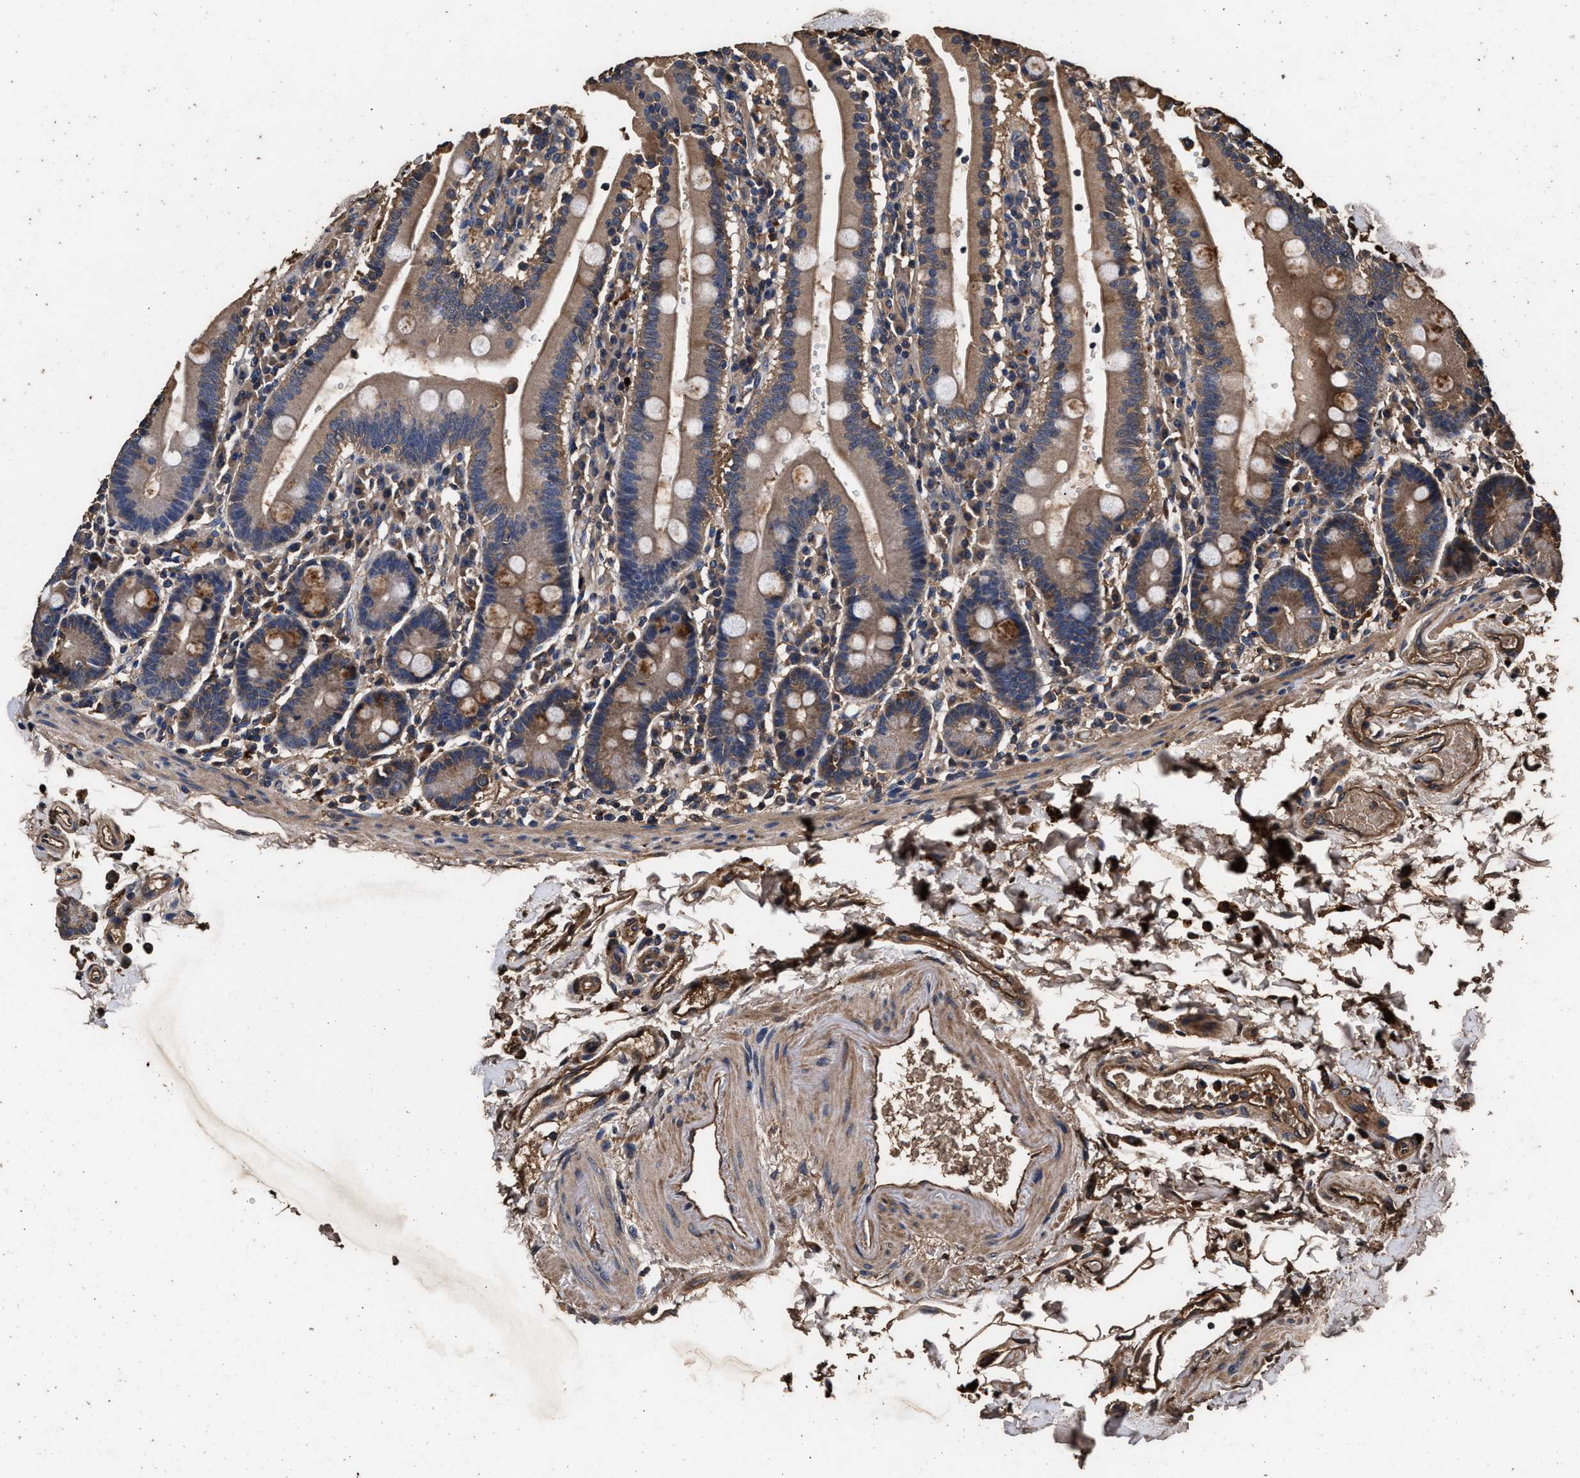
{"staining": {"intensity": "moderate", "quantity": ">75%", "location": "cytoplasmic/membranous"}, "tissue": "duodenum", "cell_type": "Glandular cells", "image_type": "normal", "snomed": [{"axis": "morphology", "description": "Normal tissue, NOS"}, {"axis": "topography", "description": "Small intestine, NOS"}], "caption": "Immunohistochemical staining of normal duodenum shows medium levels of moderate cytoplasmic/membranous staining in approximately >75% of glandular cells.", "gene": "ENSG00000286112", "patient": {"sex": "female", "age": 71}}